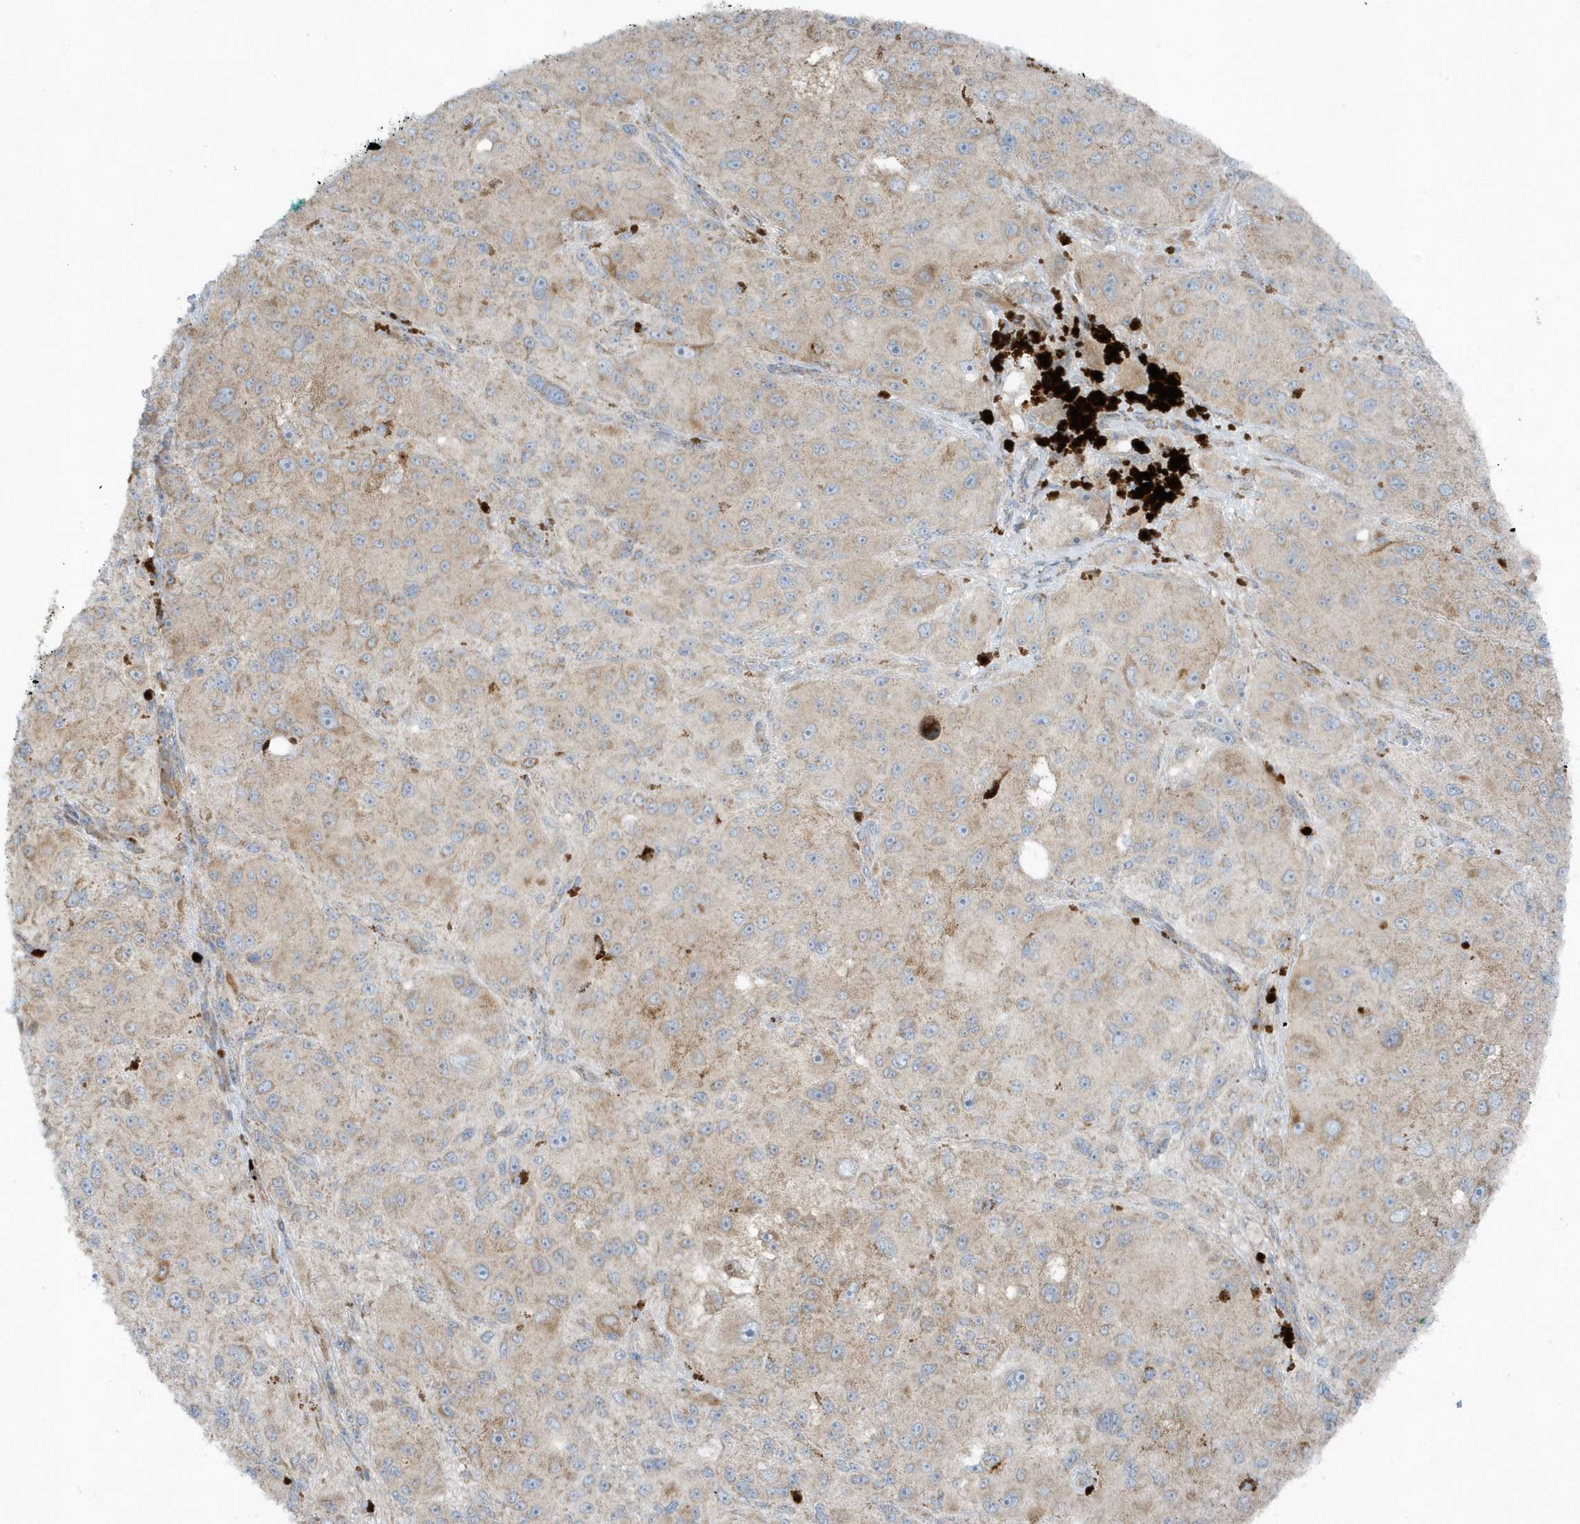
{"staining": {"intensity": "weak", "quantity": ">75%", "location": "cytoplasmic/membranous"}, "tissue": "melanoma", "cell_type": "Tumor cells", "image_type": "cancer", "snomed": [{"axis": "morphology", "description": "Necrosis, NOS"}, {"axis": "morphology", "description": "Malignant melanoma, NOS"}, {"axis": "topography", "description": "Skin"}], "caption": "Protein staining by immunohistochemistry shows weak cytoplasmic/membranous expression in about >75% of tumor cells in malignant melanoma.", "gene": "SLC38A2", "patient": {"sex": "female", "age": 87}}